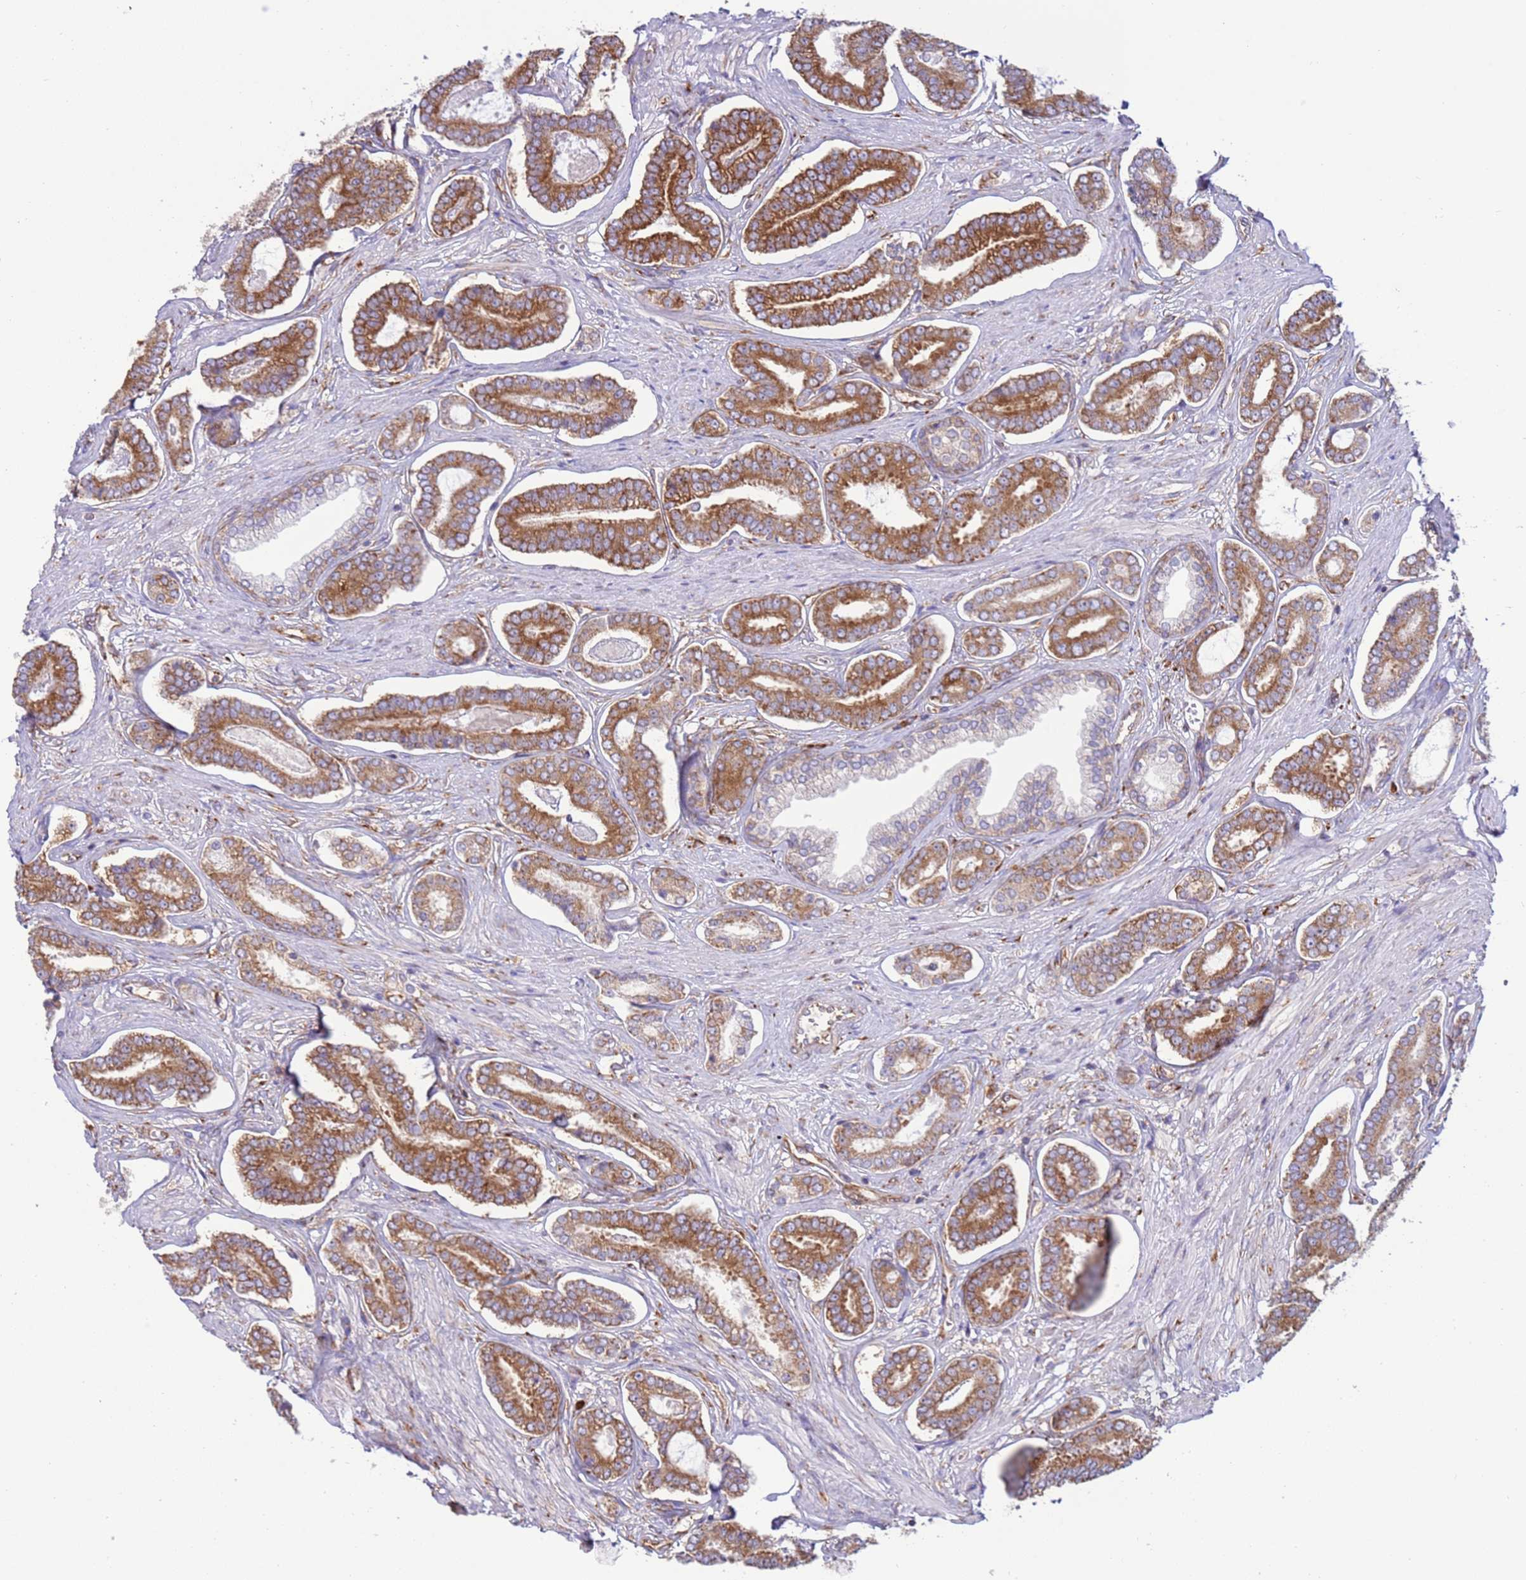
{"staining": {"intensity": "moderate", "quantity": ">75%", "location": "cytoplasmic/membranous"}, "tissue": "prostate cancer", "cell_type": "Tumor cells", "image_type": "cancer", "snomed": [{"axis": "morphology", "description": "Adenocarcinoma, NOS"}, {"axis": "topography", "description": "Prostate and seminal vesicle, NOS"}], "caption": "The image displays a brown stain indicating the presence of a protein in the cytoplasmic/membranous of tumor cells in adenocarcinoma (prostate). (DAB (3,3'-diaminobenzidine) IHC with brightfield microscopy, high magnification).", "gene": "VARS1", "patient": {"sex": "male", "age": 76}}